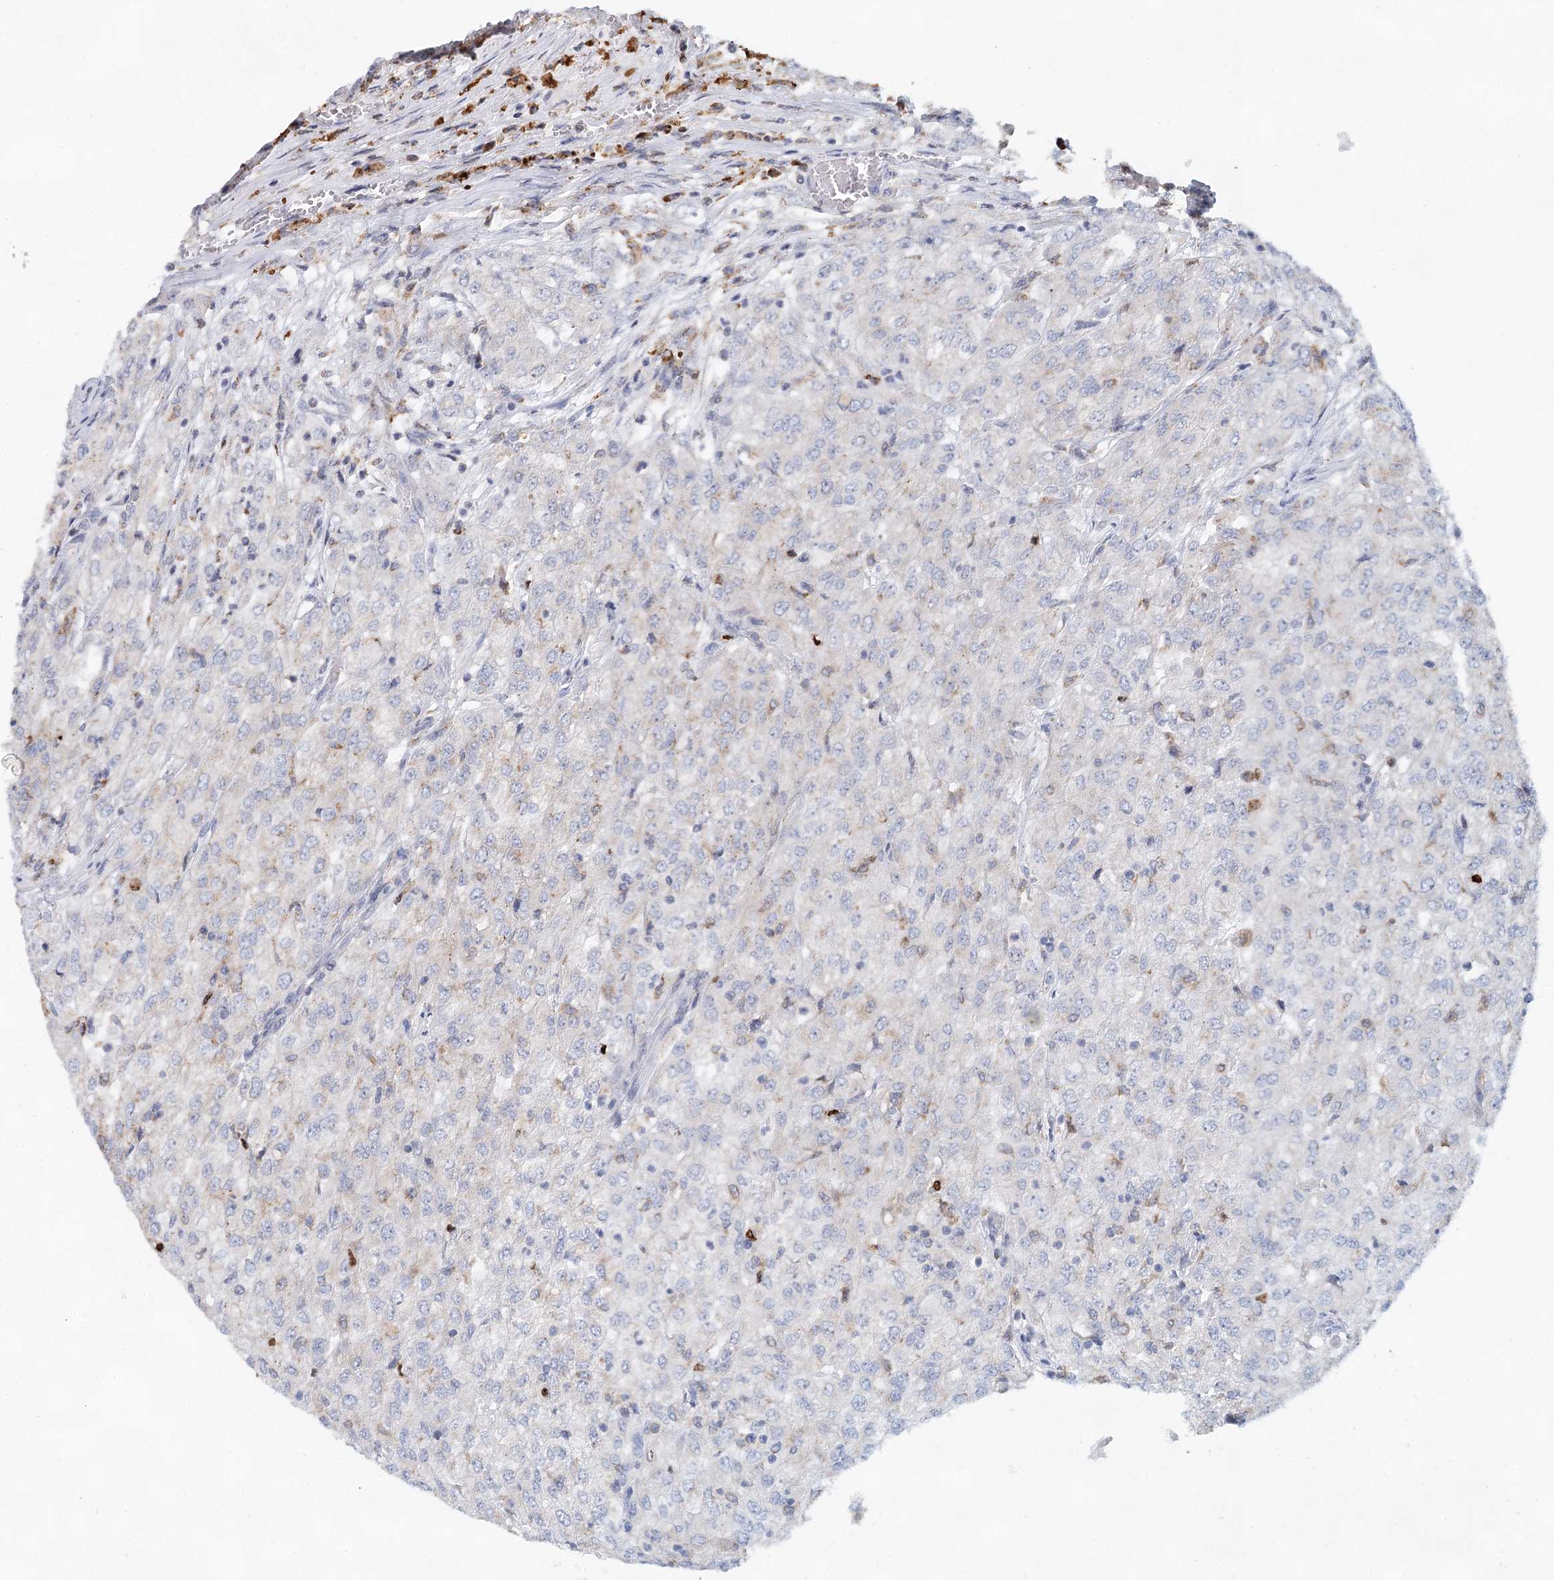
{"staining": {"intensity": "negative", "quantity": "none", "location": "none"}, "tissue": "renal cancer", "cell_type": "Tumor cells", "image_type": "cancer", "snomed": [{"axis": "morphology", "description": "Adenocarcinoma, NOS"}, {"axis": "topography", "description": "Kidney"}], "caption": "Immunohistochemical staining of human renal cancer (adenocarcinoma) displays no significant expression in tumor cells.", "gene": "XPO6", "patient": {"sex": "female", "age": 54}}